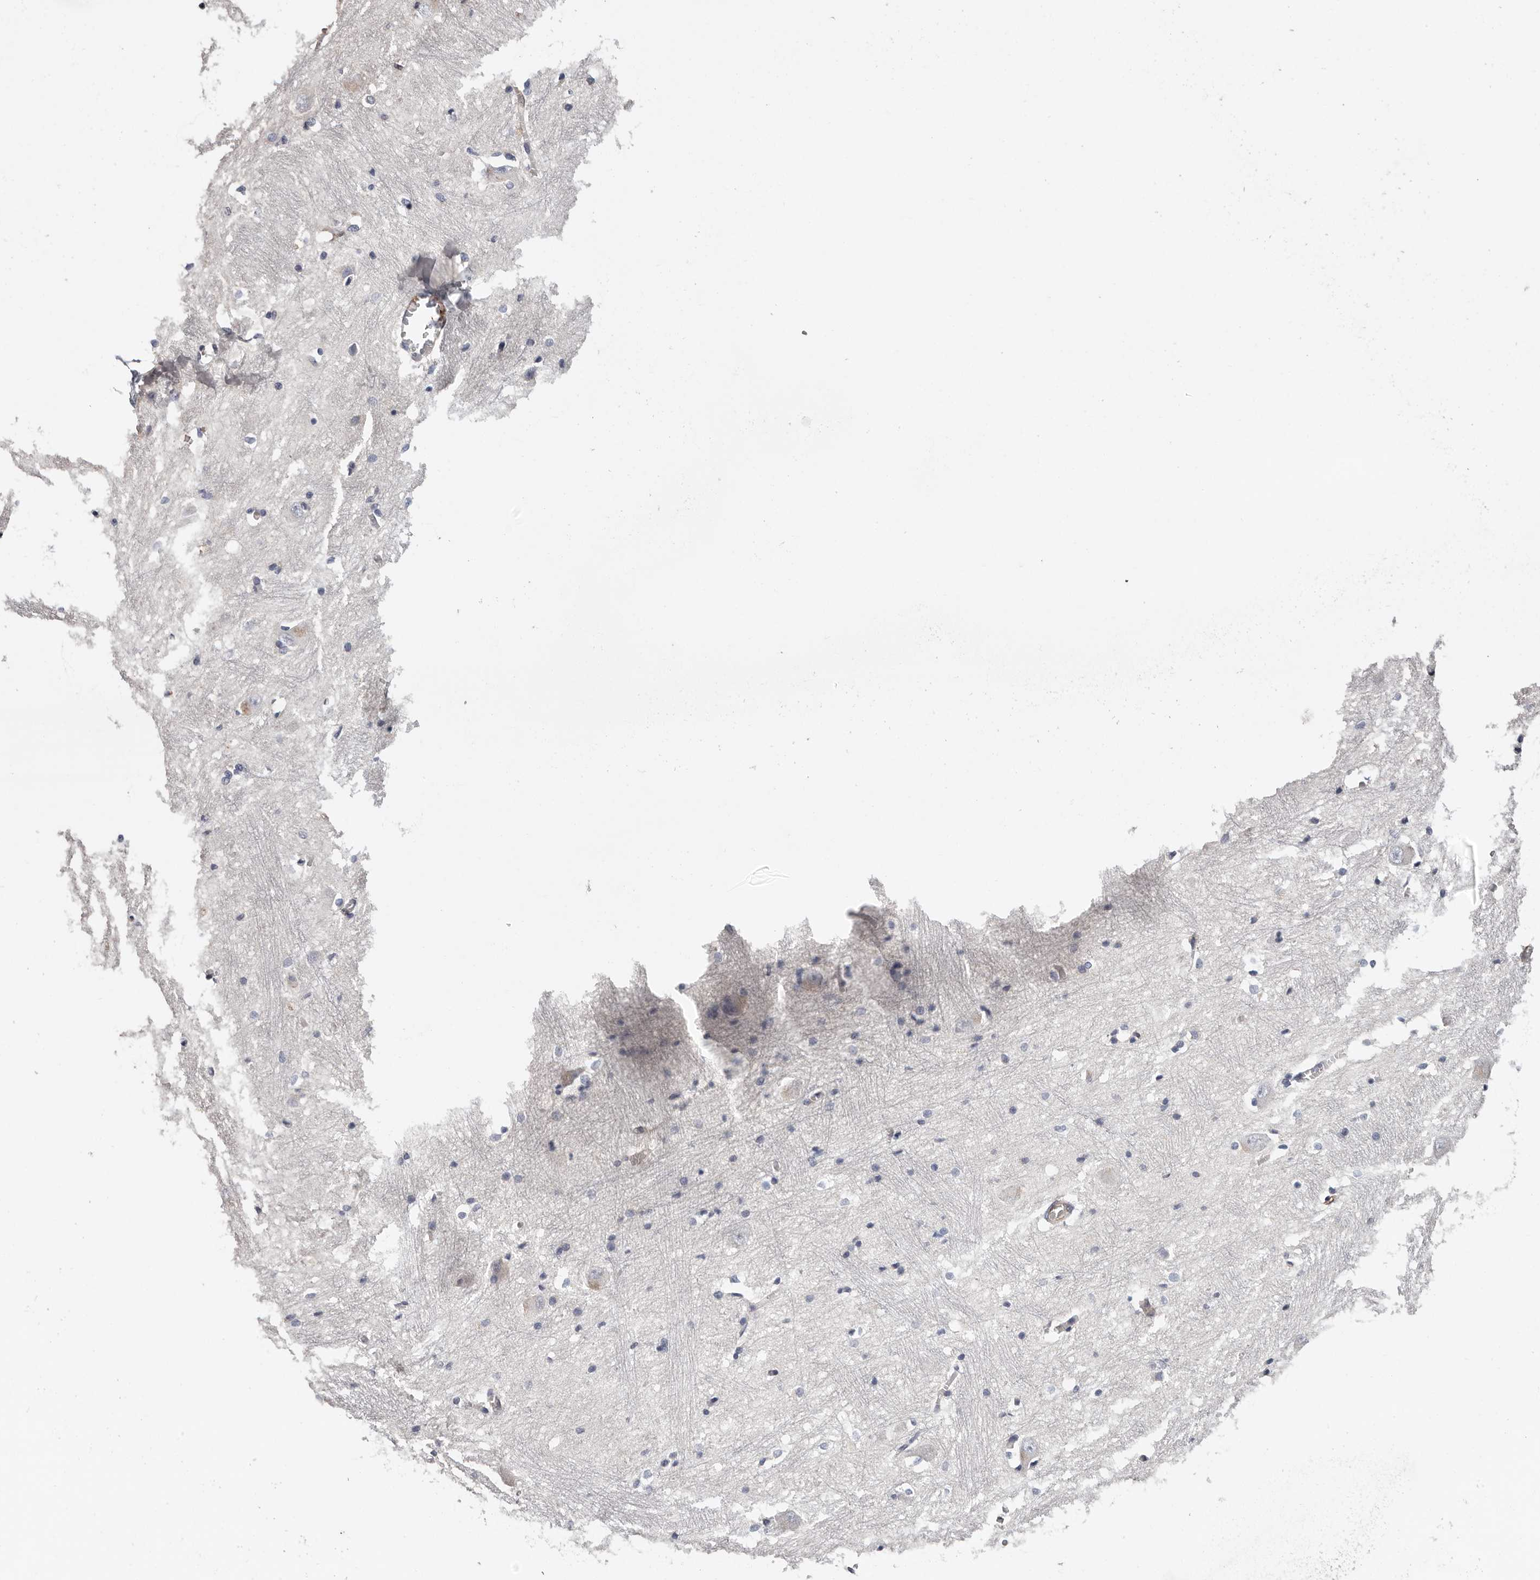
{"staining": {"intensity": "negative", "quantity": "none", "location": "none"}, "tissue": "caudate", "cell_type": "Glial cells", "image_type": "normal", "snomed": [{"axis": "morphology", "description": "Normal tissue, NOS"}, {"axis": "topography", "description": "Lateral ventricle wall"}], "caption": "Caudate stained for a protein using IHC reveals no staining glial cells.", "gene": "TGM2", "patient": {"sex": "male", "age": 37}}